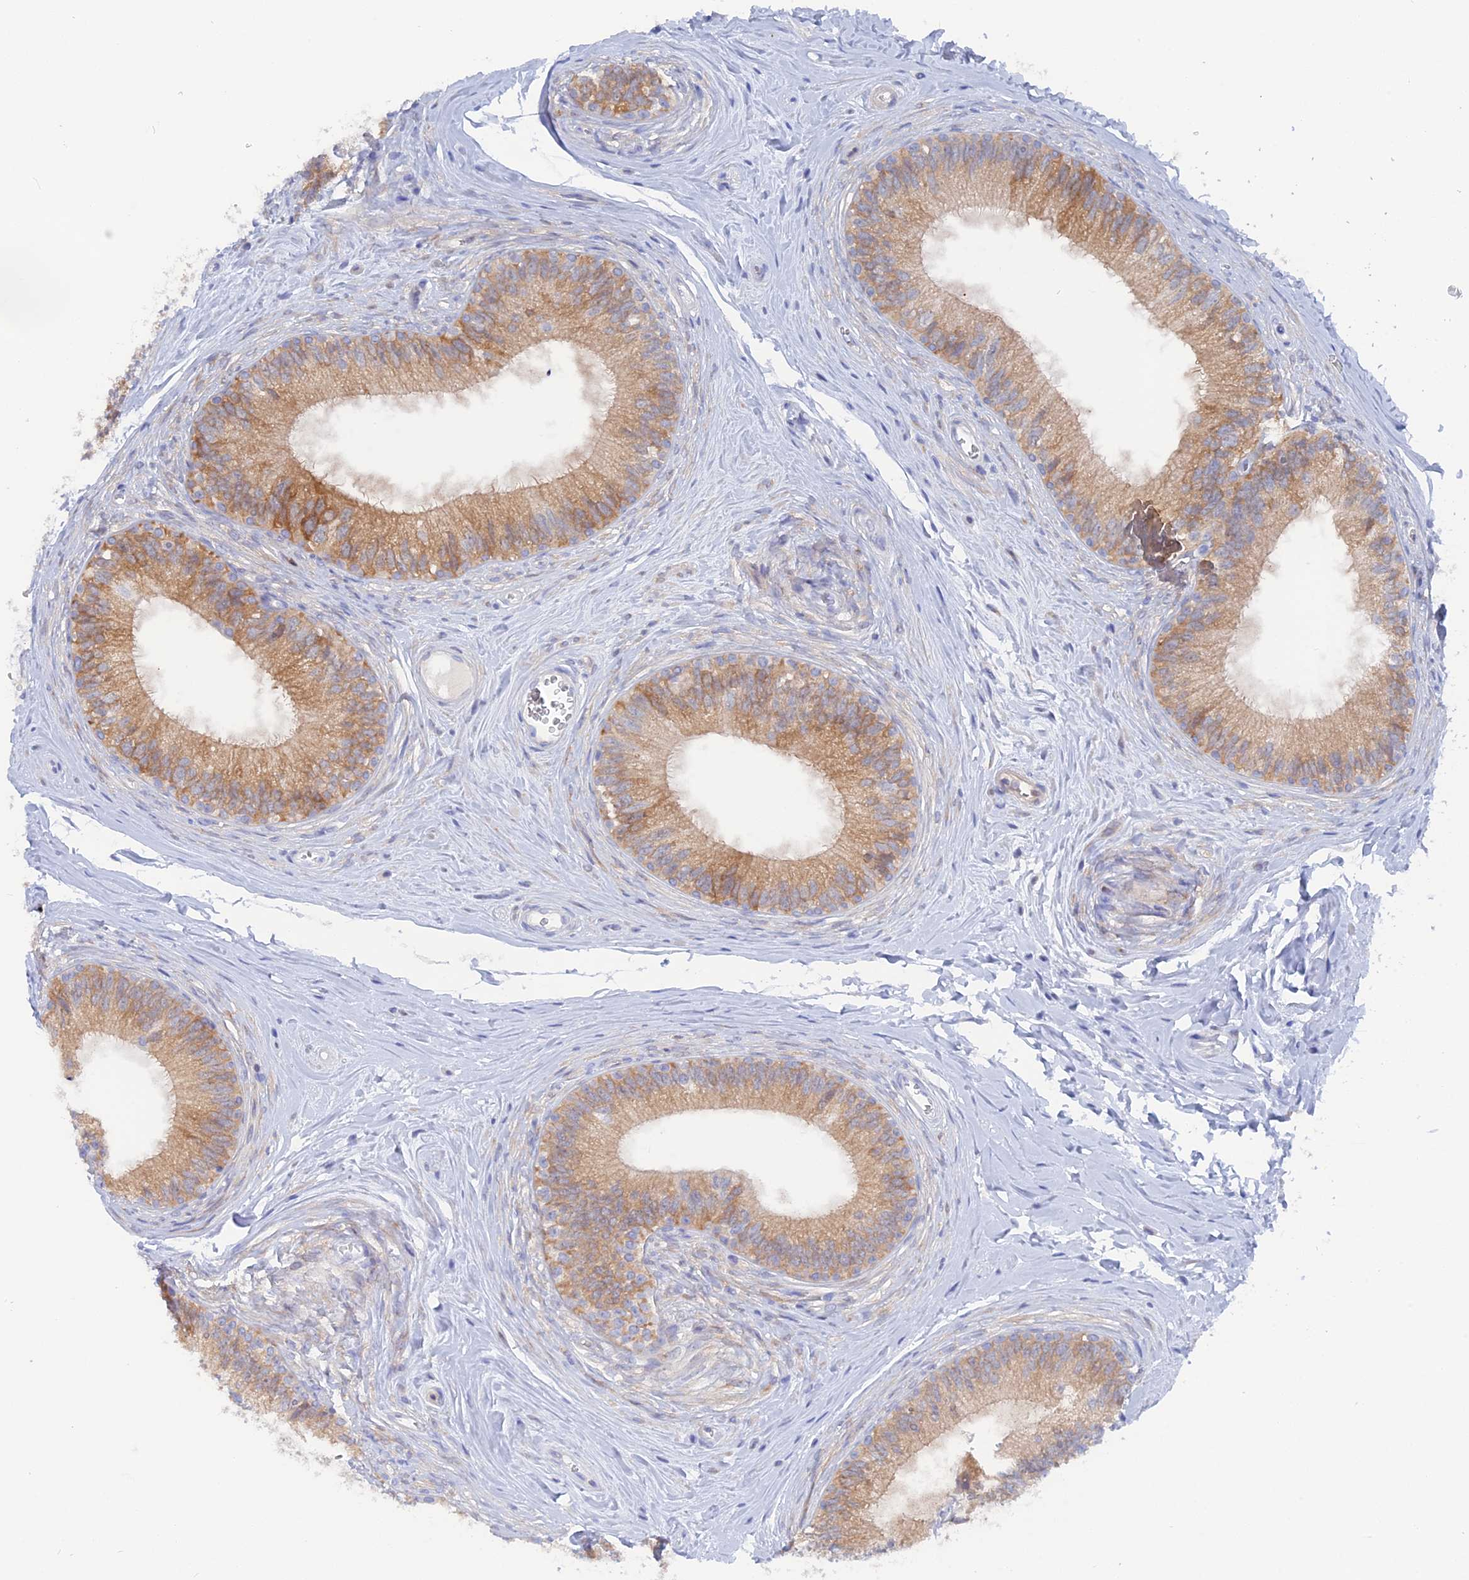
{"staining": {"intensity": "moderate", "quantity": "25%-75%", "location": "cytoplasmic/membranous"}, "tissue": "epididymis", "cell_type": "Glandular cells", "image_type": "normal", "snomed": [{"axis": "morphology", "description": "Normal tissue, NOS"}, {"axis": "topography", "description": "Epididymis"}], "caption": "Glandular cells reveal medium levels of moderate cytoplasmic/membranous expression in approximately 25%-75% of cells in normal epididymis.", "gene": "DACT3", "patient": {"sex": "male", "age": 33}}